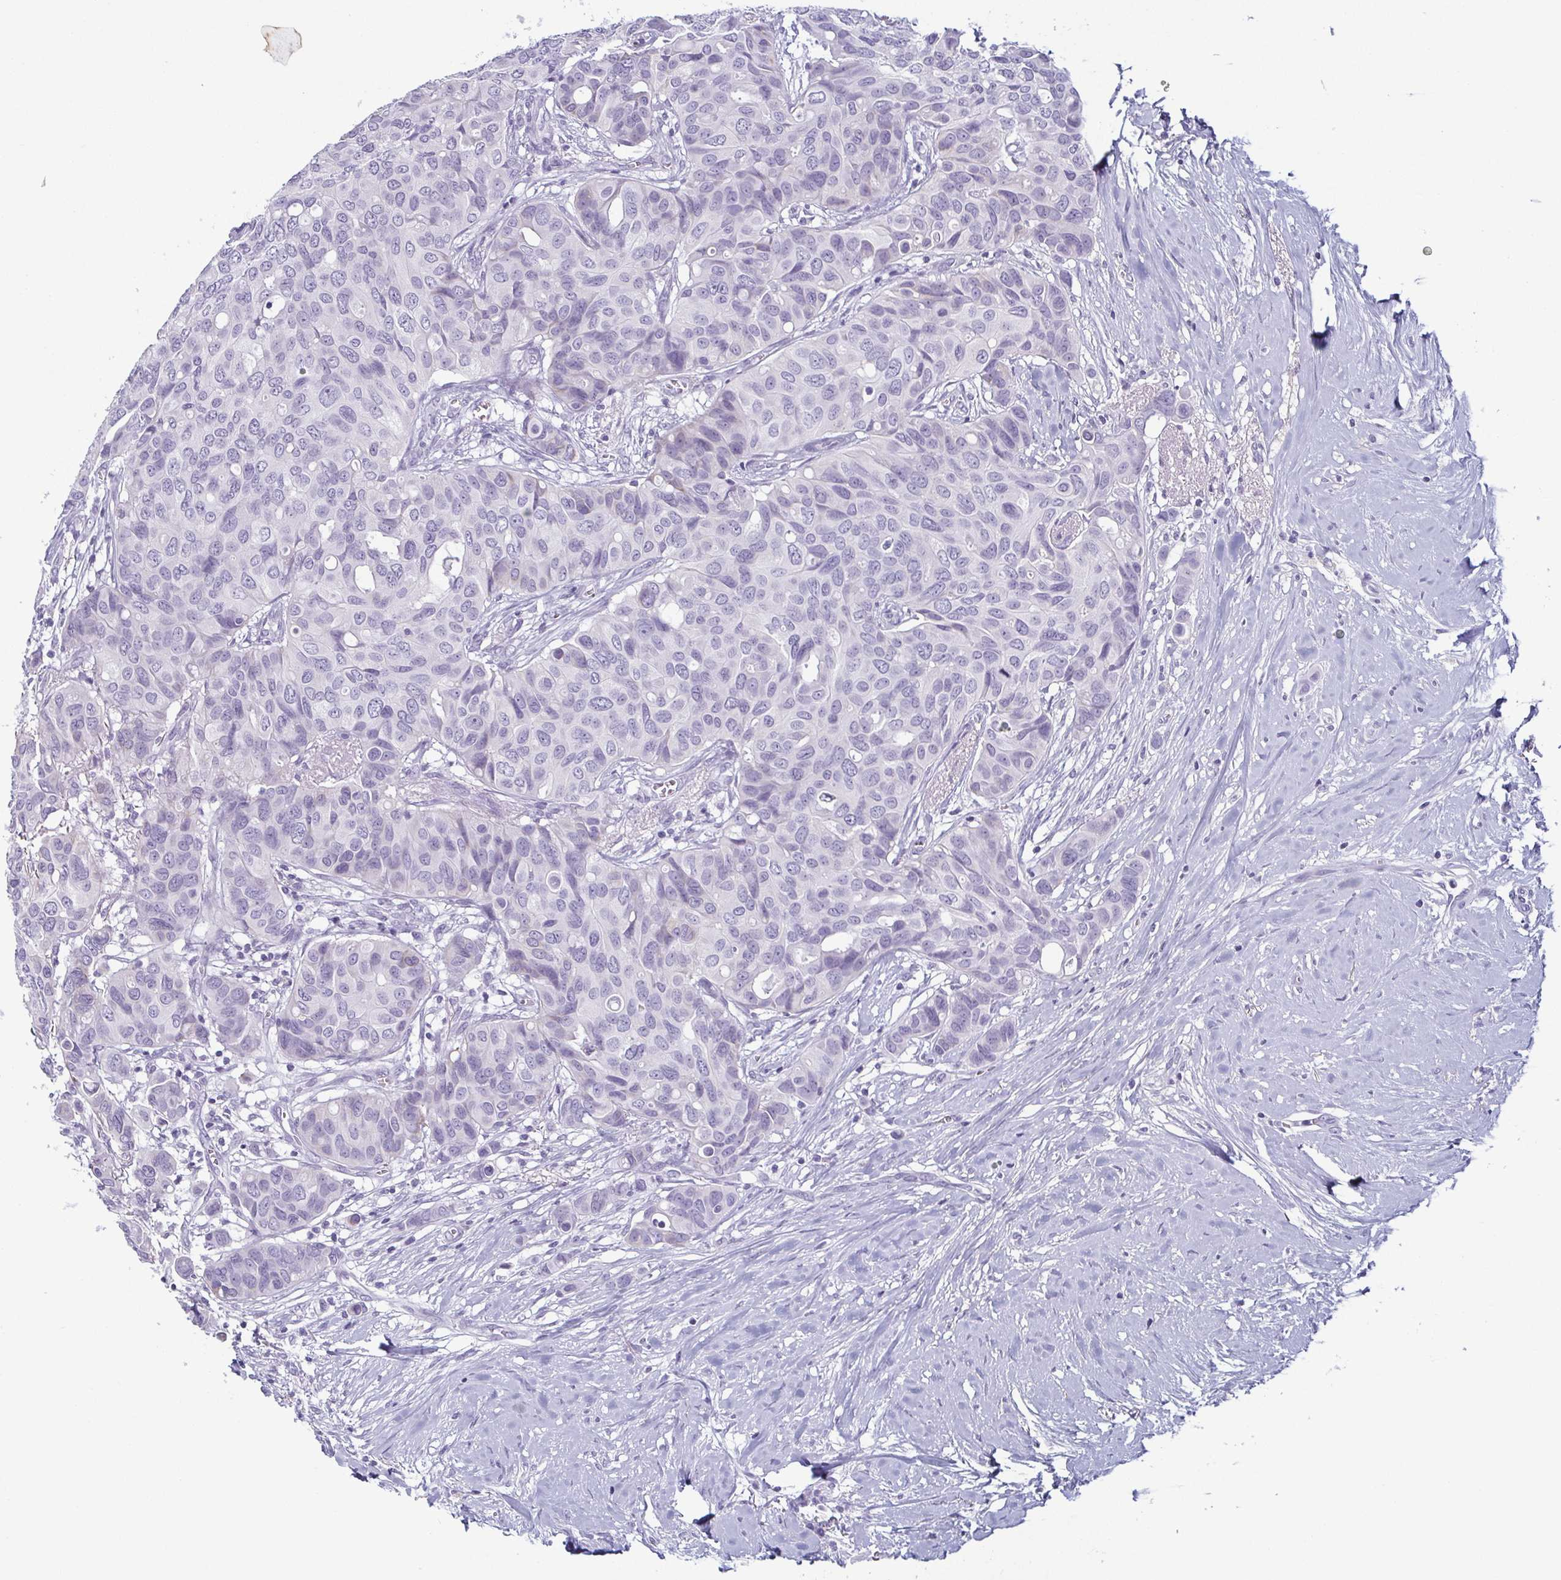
{"staining": {"intensity": "negative", "quantity": "none", "location": "none"}, "tissue": "breast cancer", "cell_type": "Tumor cells", "image_type": "cancer", "snomed": [{"axis": "morphology", "description": "Duct carcinoma"}, {"axis": "topography", "description": "Breast"}], "caption": "Breast intraductal carcinoma was stained to show a protein in brown. There is no significant staining in tumor cells. Nuclei are stained in blue.", "gene": "KRT78", "patient": {"sex": "female", "age": 54}}